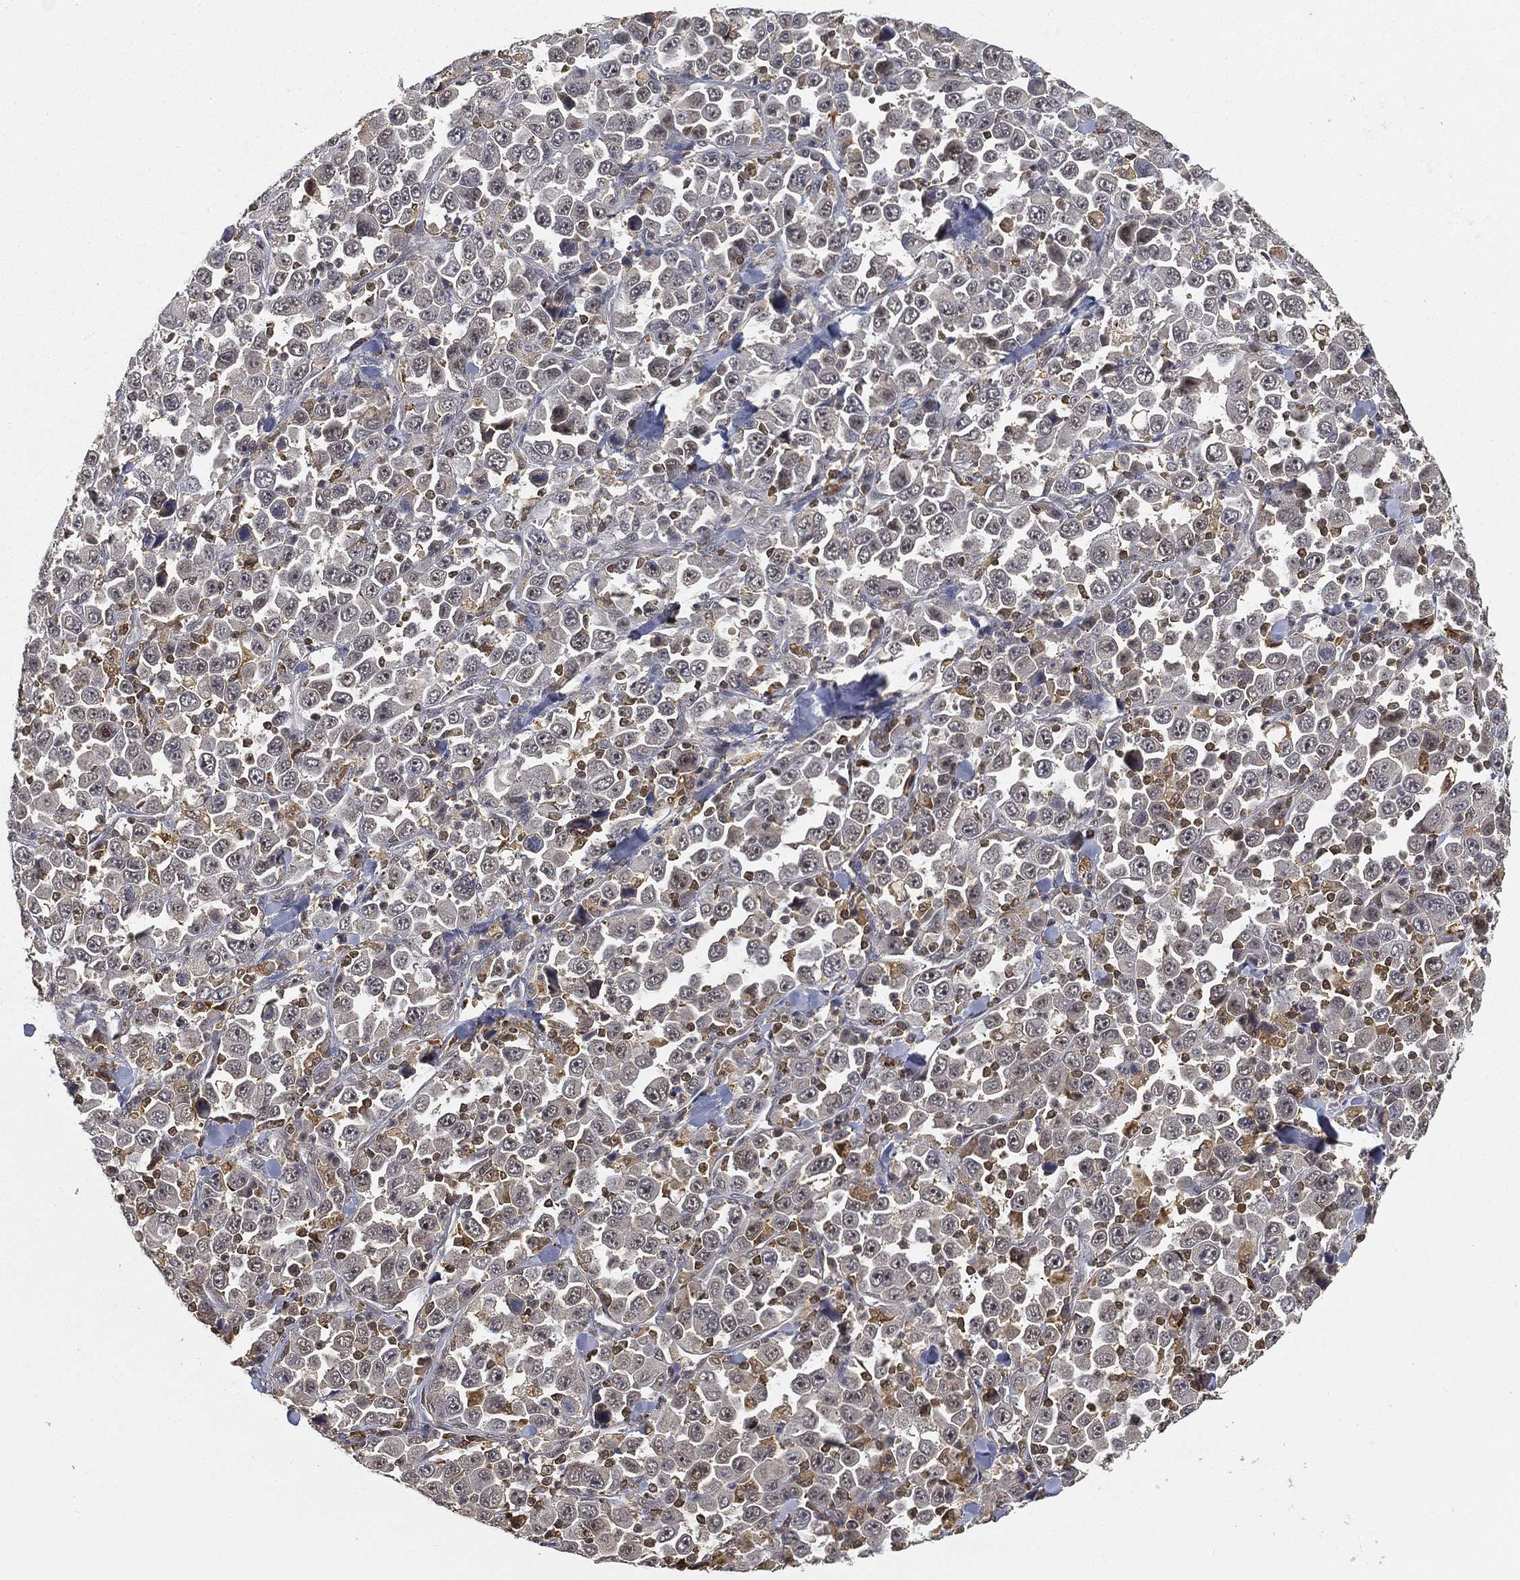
{"staining": {"intensity": "negative", "quantity": "none", "location": "none"}, "tissue": "stomach cancer", "cell_type": "Tumor cells", "image_type": "cancer", "snomed": [{"axis": "morphology", "description": "Normal tissue, NOS"}, {"axis": "morphology", "description": "Adenocarcinoma, NOS"}, {"axis": "topography", "description": "Stomach, upper"}, {"axis": "topography", "description": "Stomach"}], "caption": "Immunohistochemistry of stomach cancer reveals no staining in tumor cells. Brightfield microscopy of IHC stained with DAB (3,3'-diaminobenzidine) (brown) and hematoxylin (blue), captured at high magnification.", "gene": "WDR26", "patient": {"sex": "male", "age": 59}}